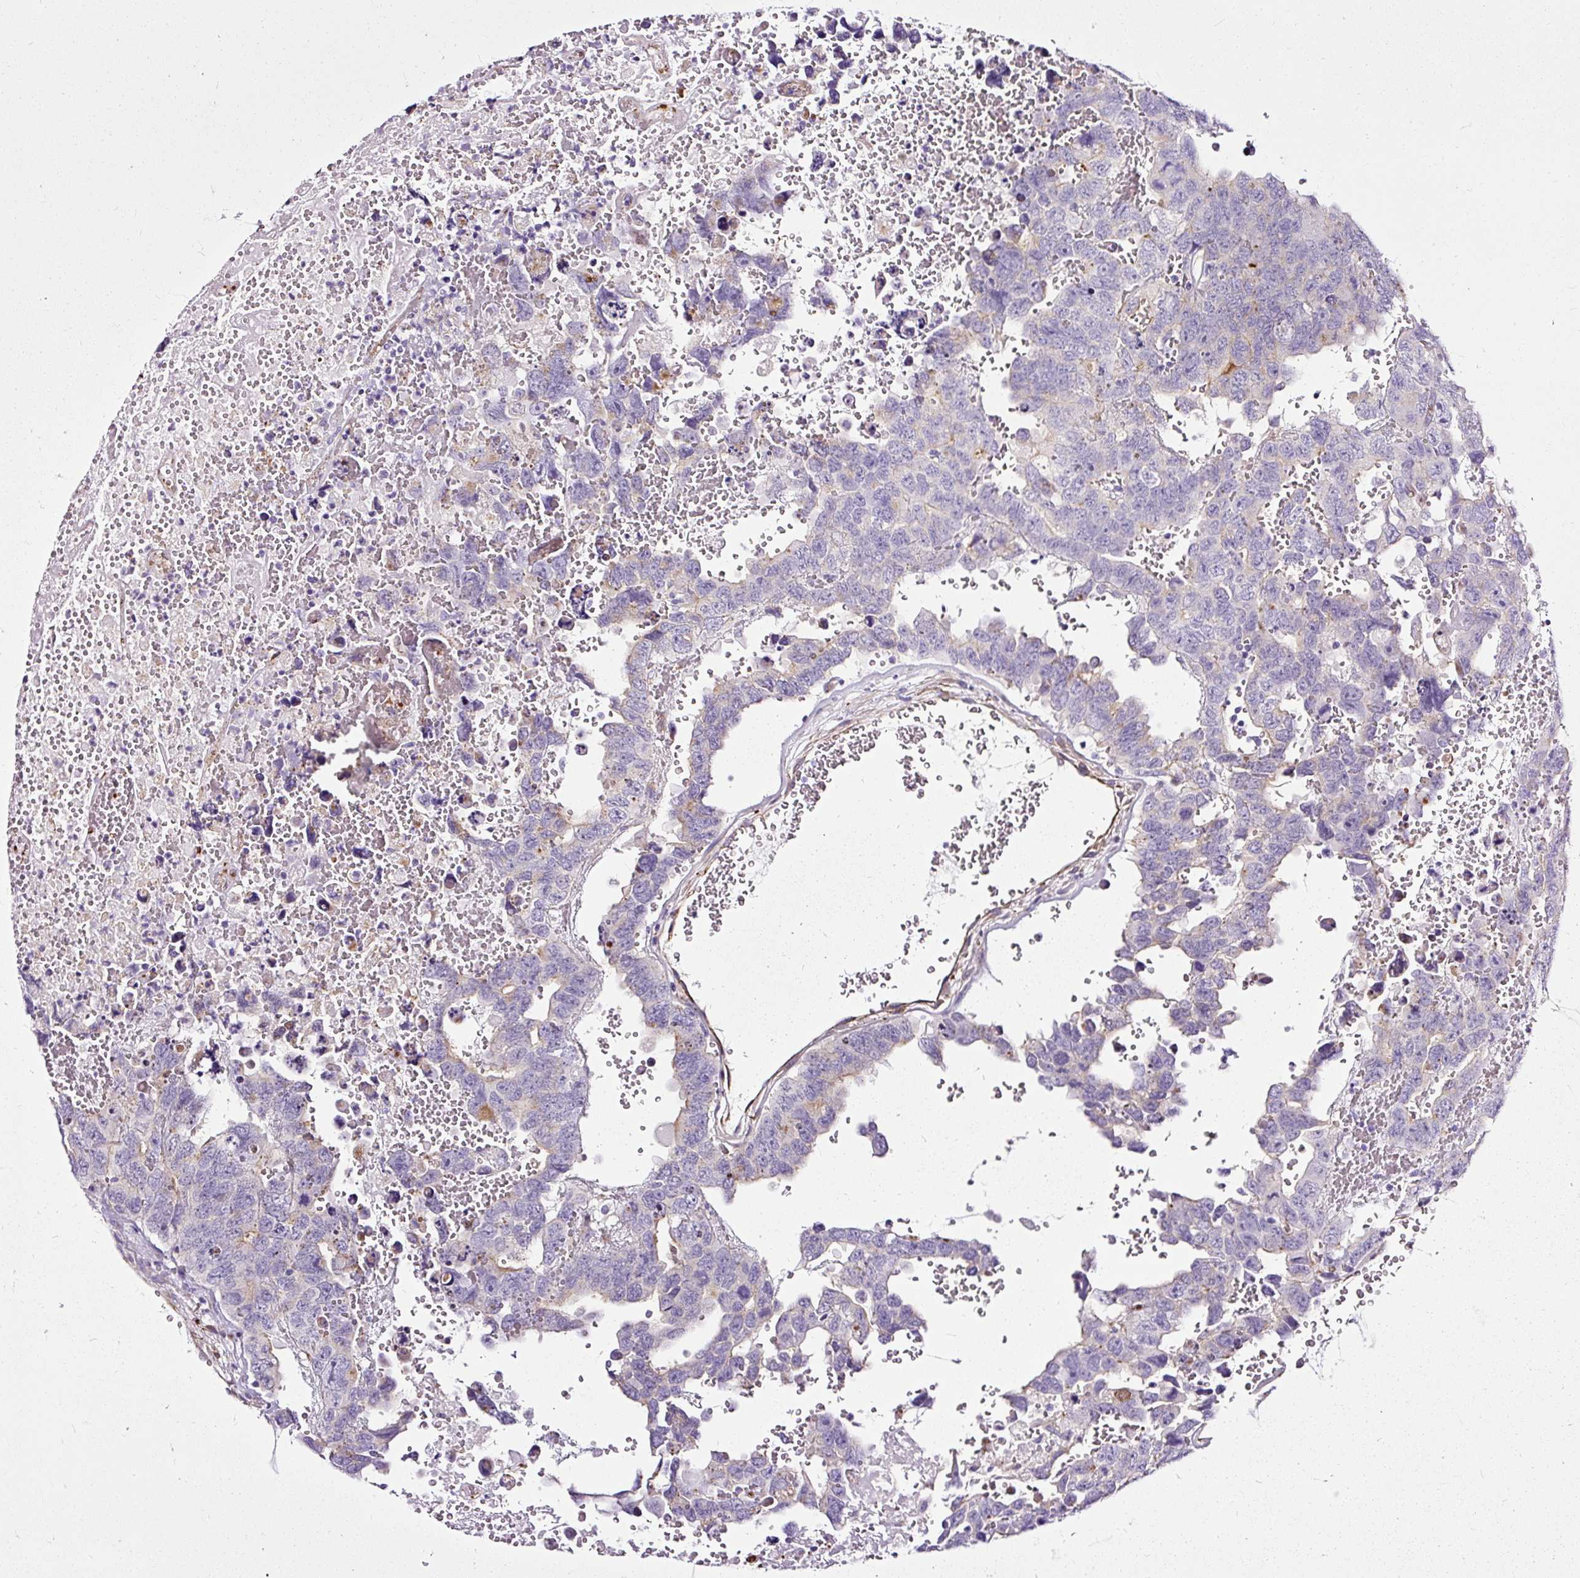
{"staining": {"intensity": "negative", "quantity": "none", "location": "none"}, "tissue": "testis cancer", "cell_type": "Tumor cells", "image_type": "cancer", "snomed": [{"axis": "morphology", "description": "Carcinoma, Embryonal, NOS"}, {"axis": "topography", "description": "Testis"}], "caption": "Immunohistochemical staining of human testis cancer (embryonal carcinoma) demonstrates no significant expression in tumor cells.", "gene": "SLC7A8", "patient": {"sex": "male", "age": 45}}